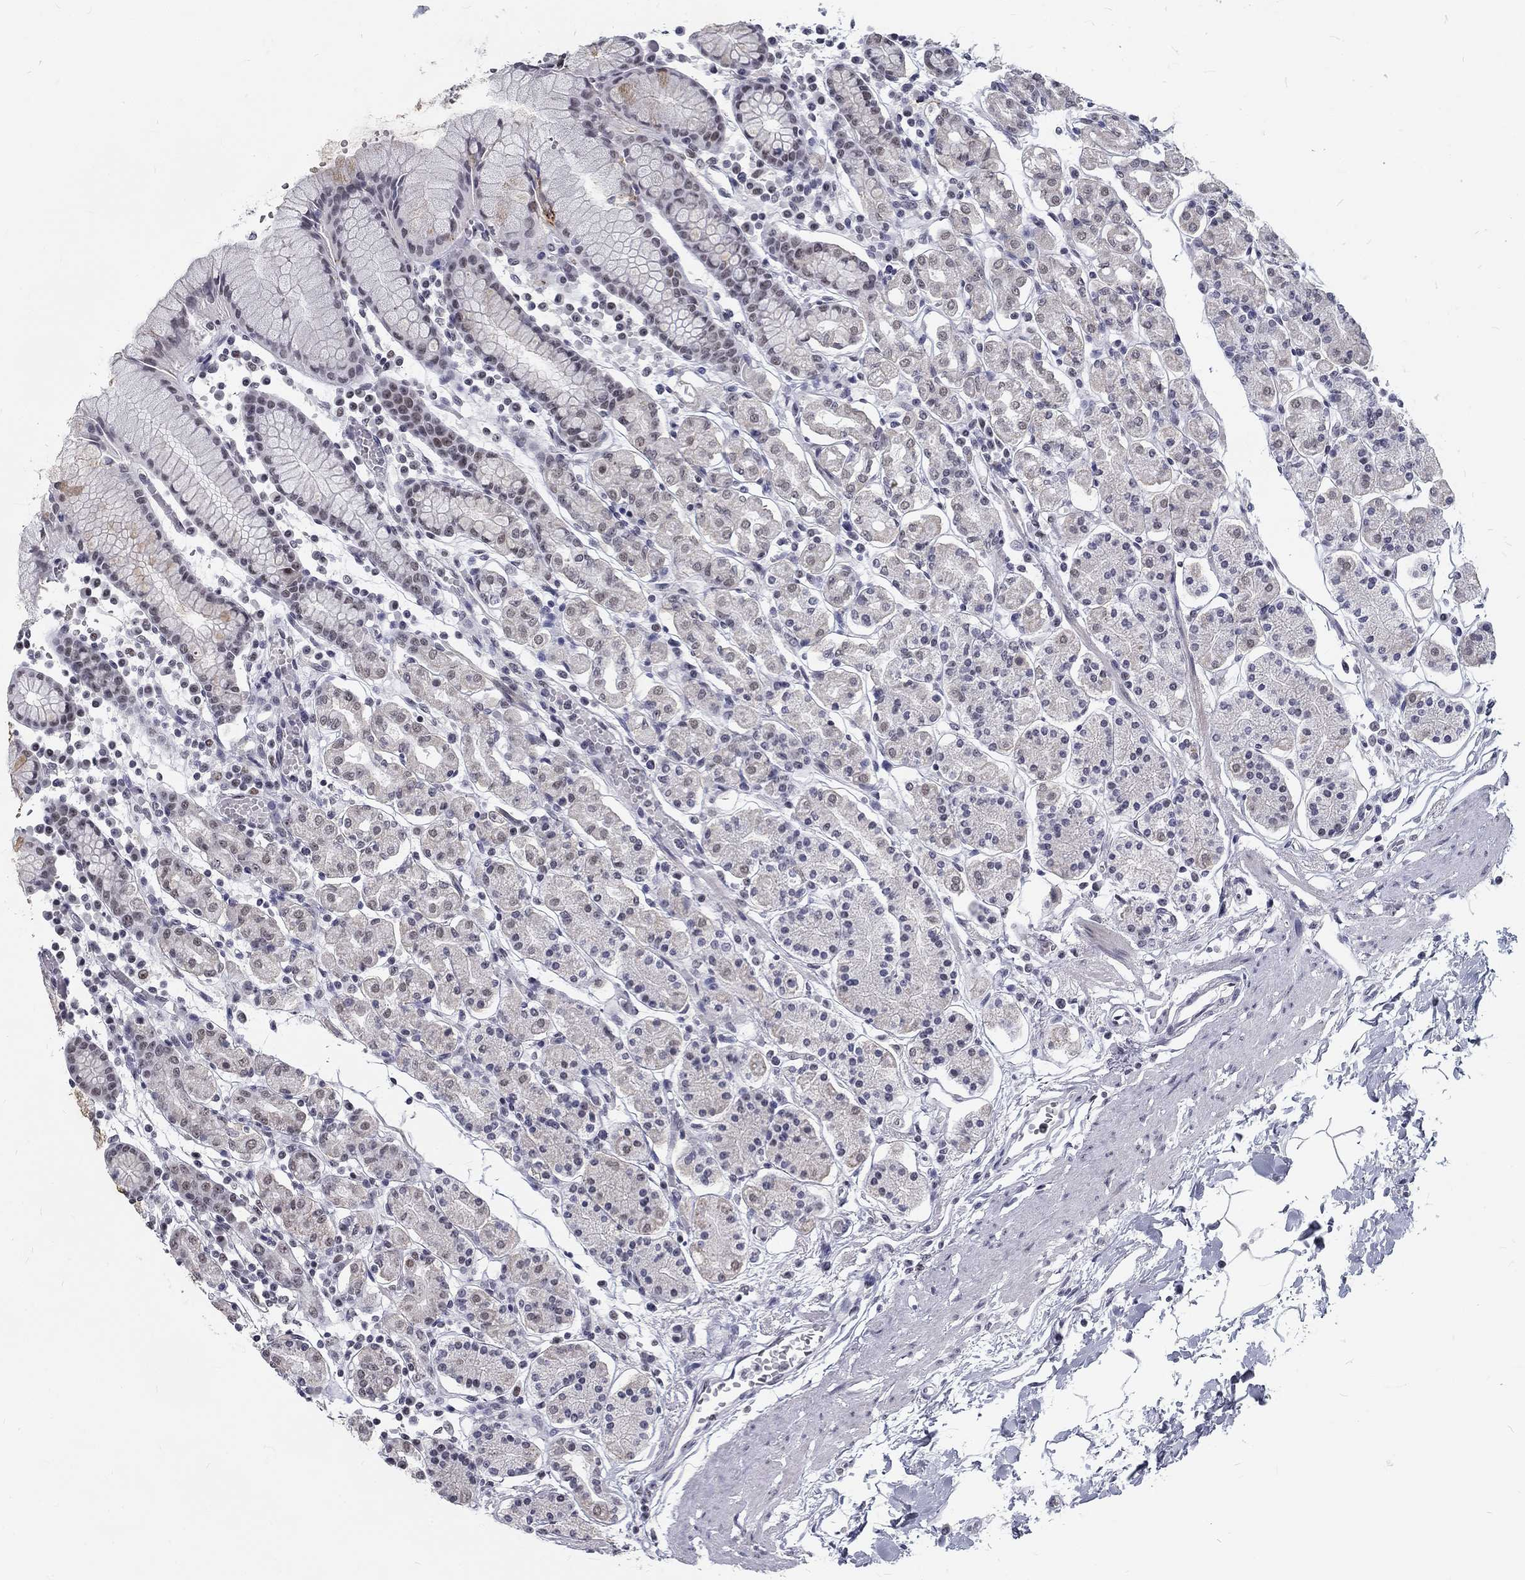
{"staining": {"intensity": "weak", "quantity": "<25%", "location": "nuclear"}, "tissue": "stomach", "cell_type": "Glandular cells", "image_type": "normal", "snomed": [{"axis": "morphology", "description": "Normal tissue, NOS"}, {"axis": "topography", "description": "Stomach, upper"}, {"axis": "topography", "description": "Stomach"}], "caption": "This is an immunohistochemistry image of normal human stomach. There is no staining in glandular cells.", "gene": "SNORC", "patient": {"sex": "male", "age": 62}}